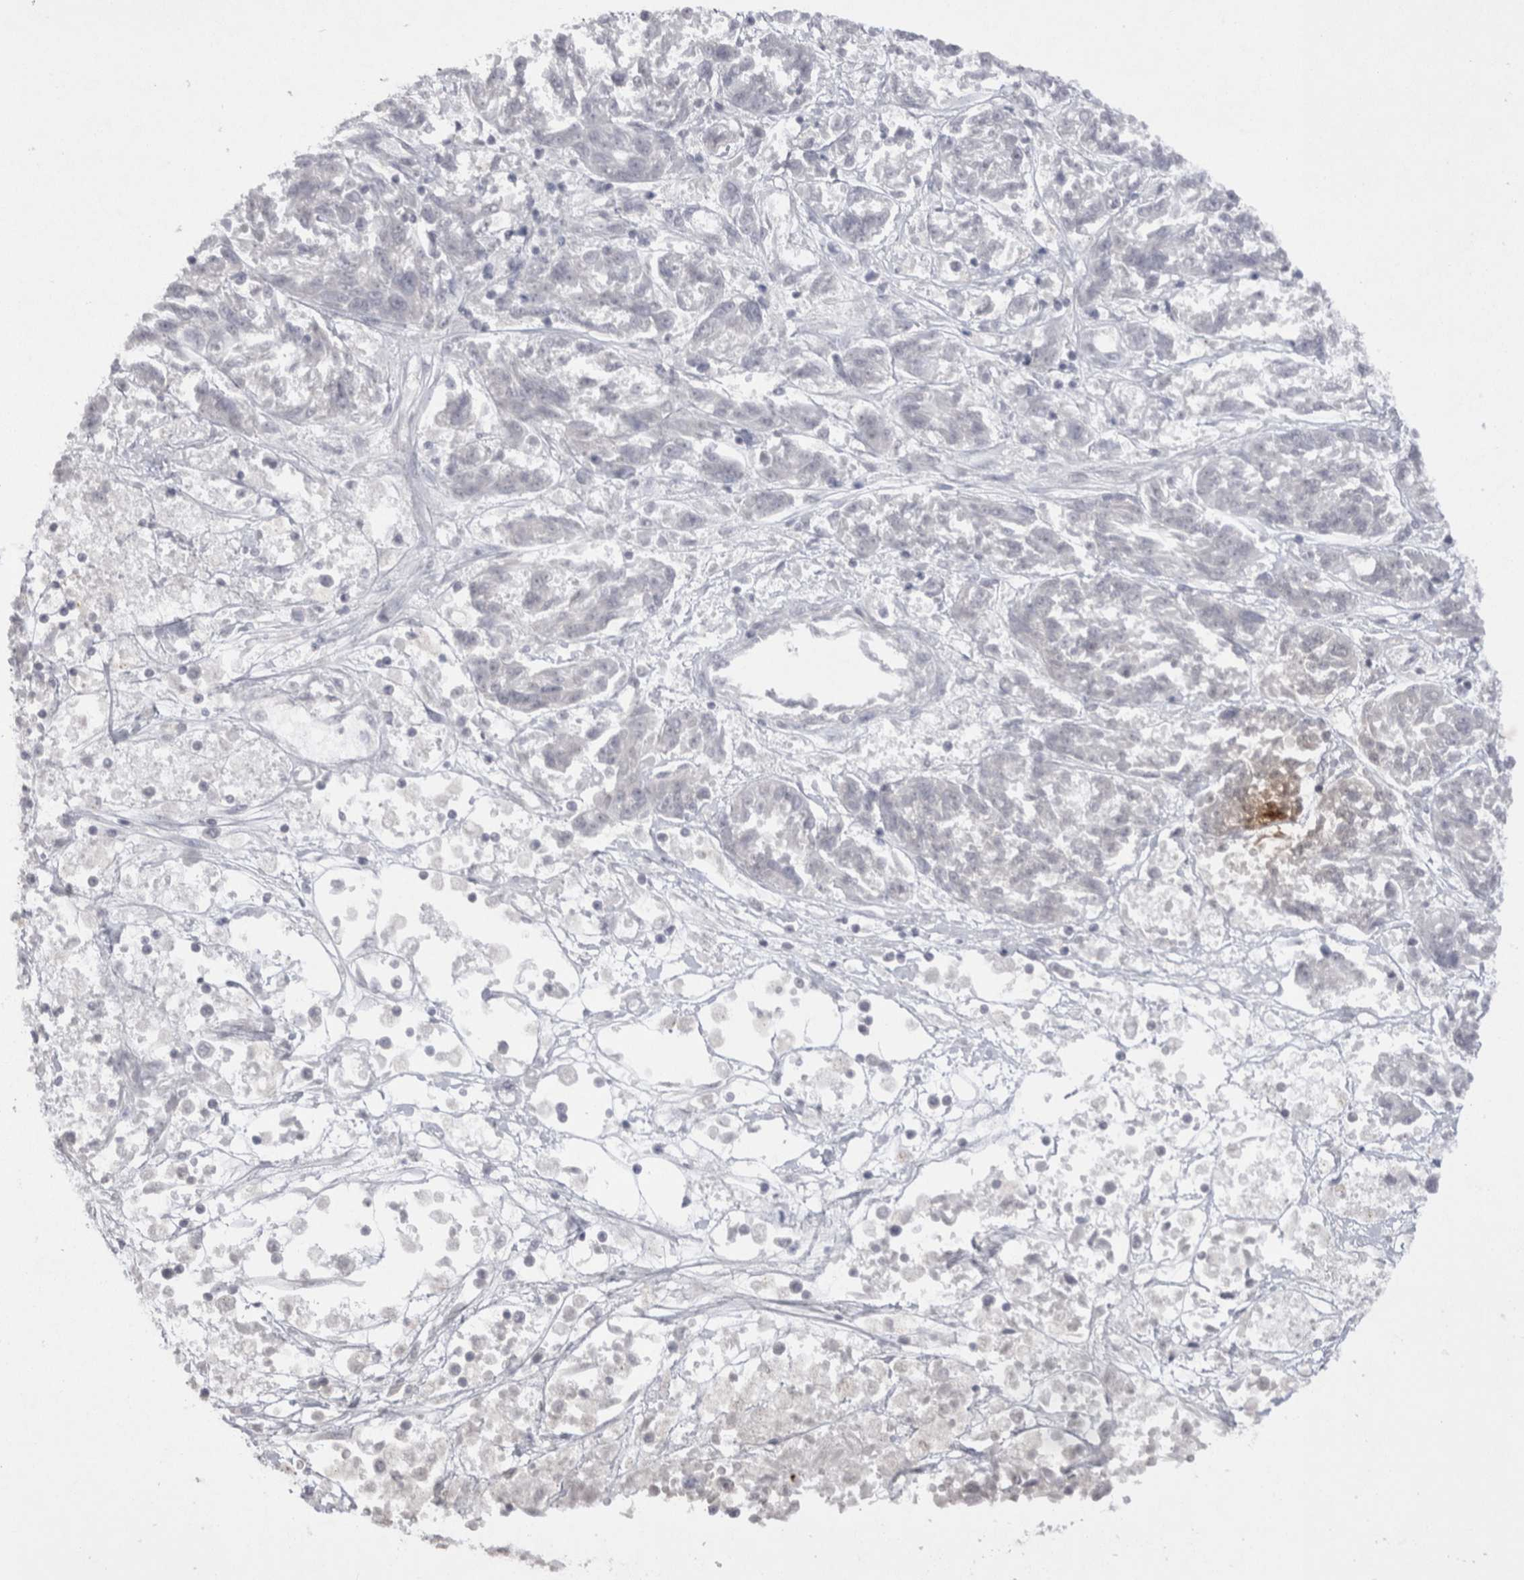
{"staining": {"intensity": "negative", "quantity": "none", "location": "none"}, "tissue": "melanoma", "cell_type": "Tumor cells", "image_type": "cancer", "snomed": [{"axis": "morphology", "description": "Malignant melanoma, NOS"}, {"axis": "topography", "description": "Skin"}], "caption": "Tumor cells are negative for brown protein staining in melanoma.", "gene": "DDX4", "patient": {"sex": "male", "age": 53}}